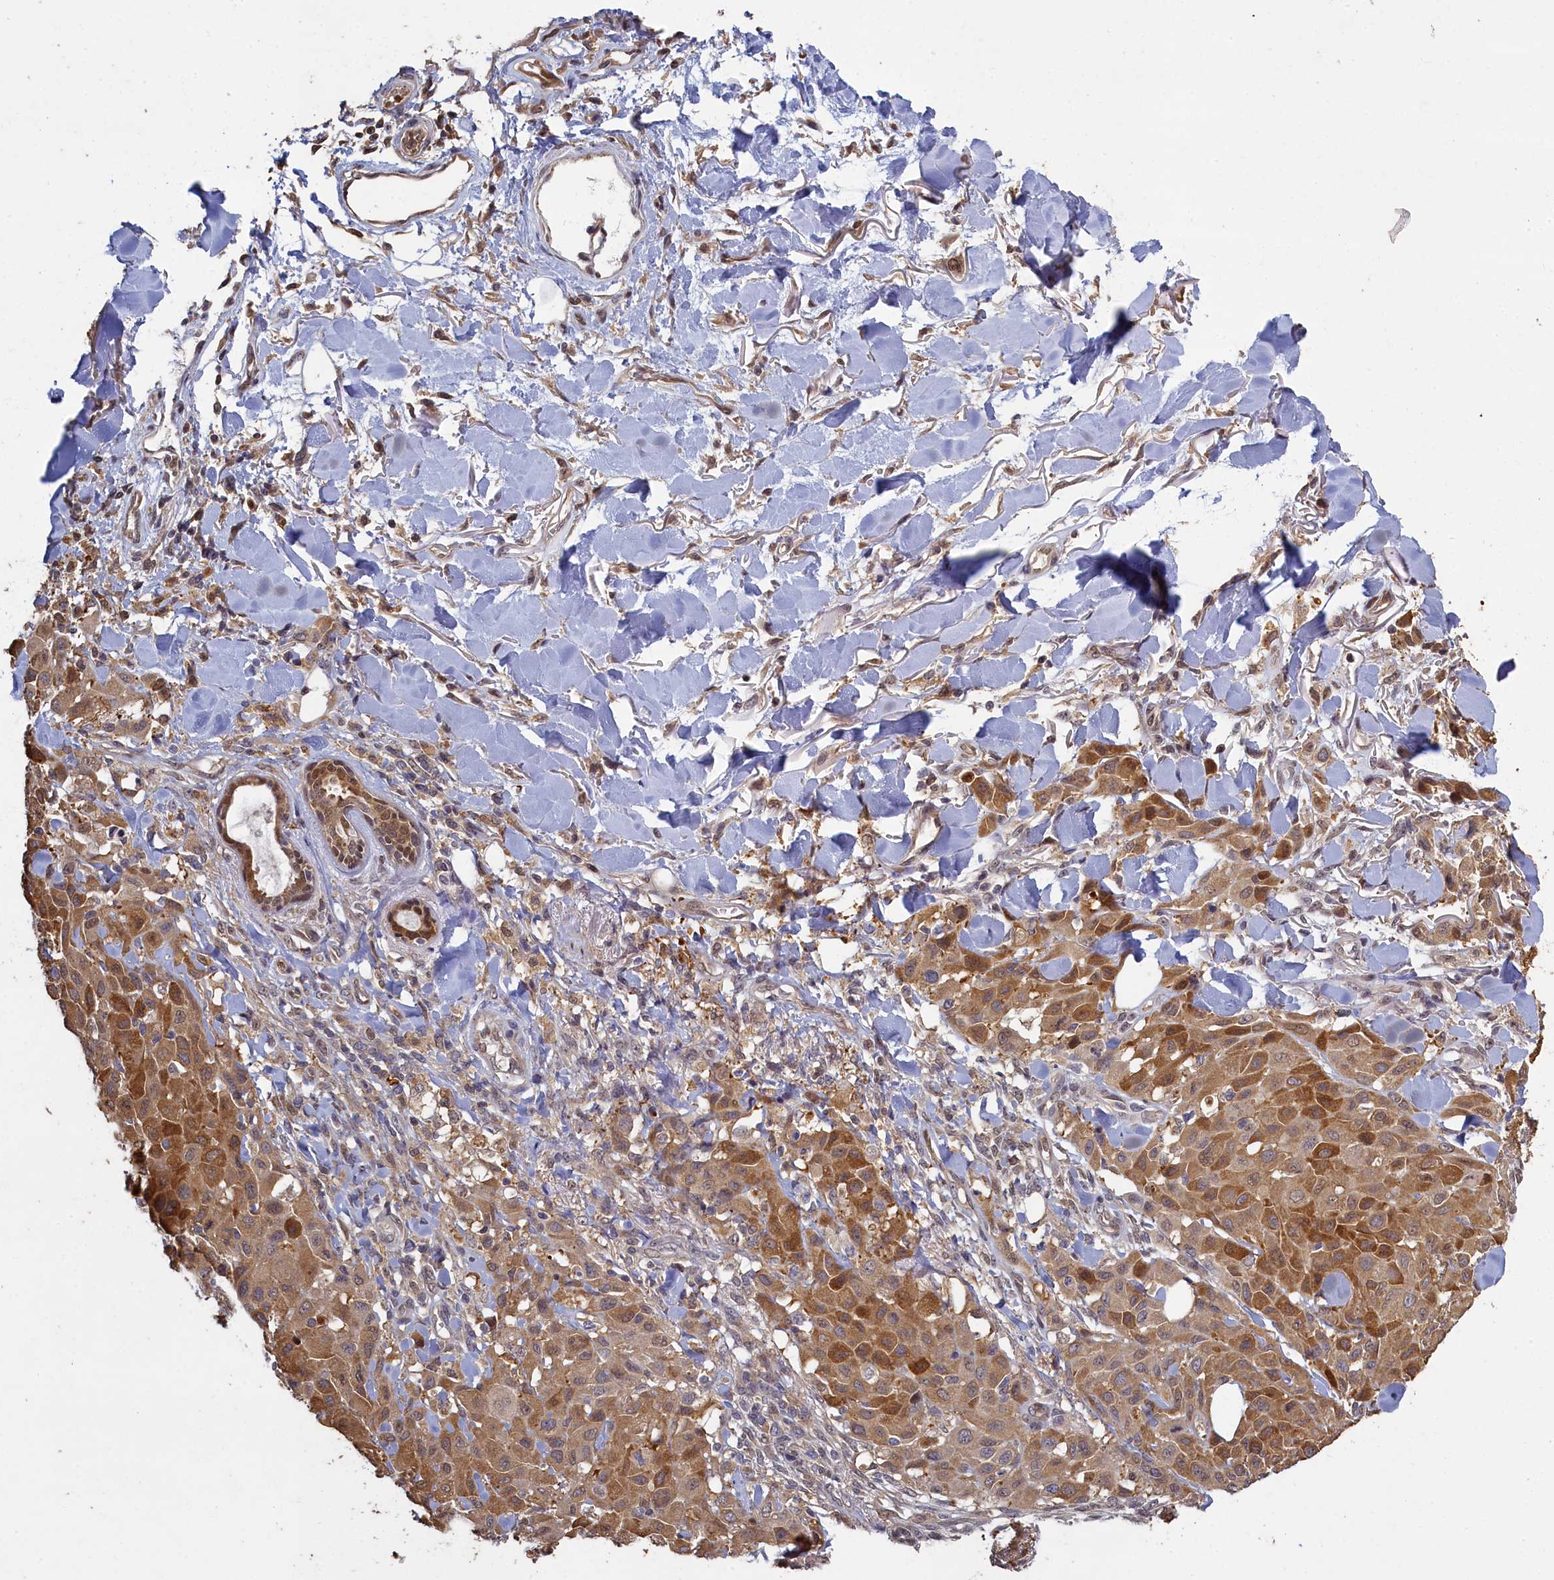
{"staining": {"intensity": "strong", "quantity": ">75%", "location": "cytoplasmic/membranous"}, "tissue": "melanoma", "cell_type": "Tumor cells", "image_type": "cancer", "snomed": [{"axis": "morphology", "description": "Malignant melanoma, Metastatic site"}, {"axis": "topography", "description": "Skin"}], "caption": "Malignant melanoma (metastatic site) stained for a protein (brown) displays strong cytoplasmic/membranous positive expression in about >75% of tumor cells.", "gene": "UCHL3", "patient": {"sex": "female", "age": 81}}